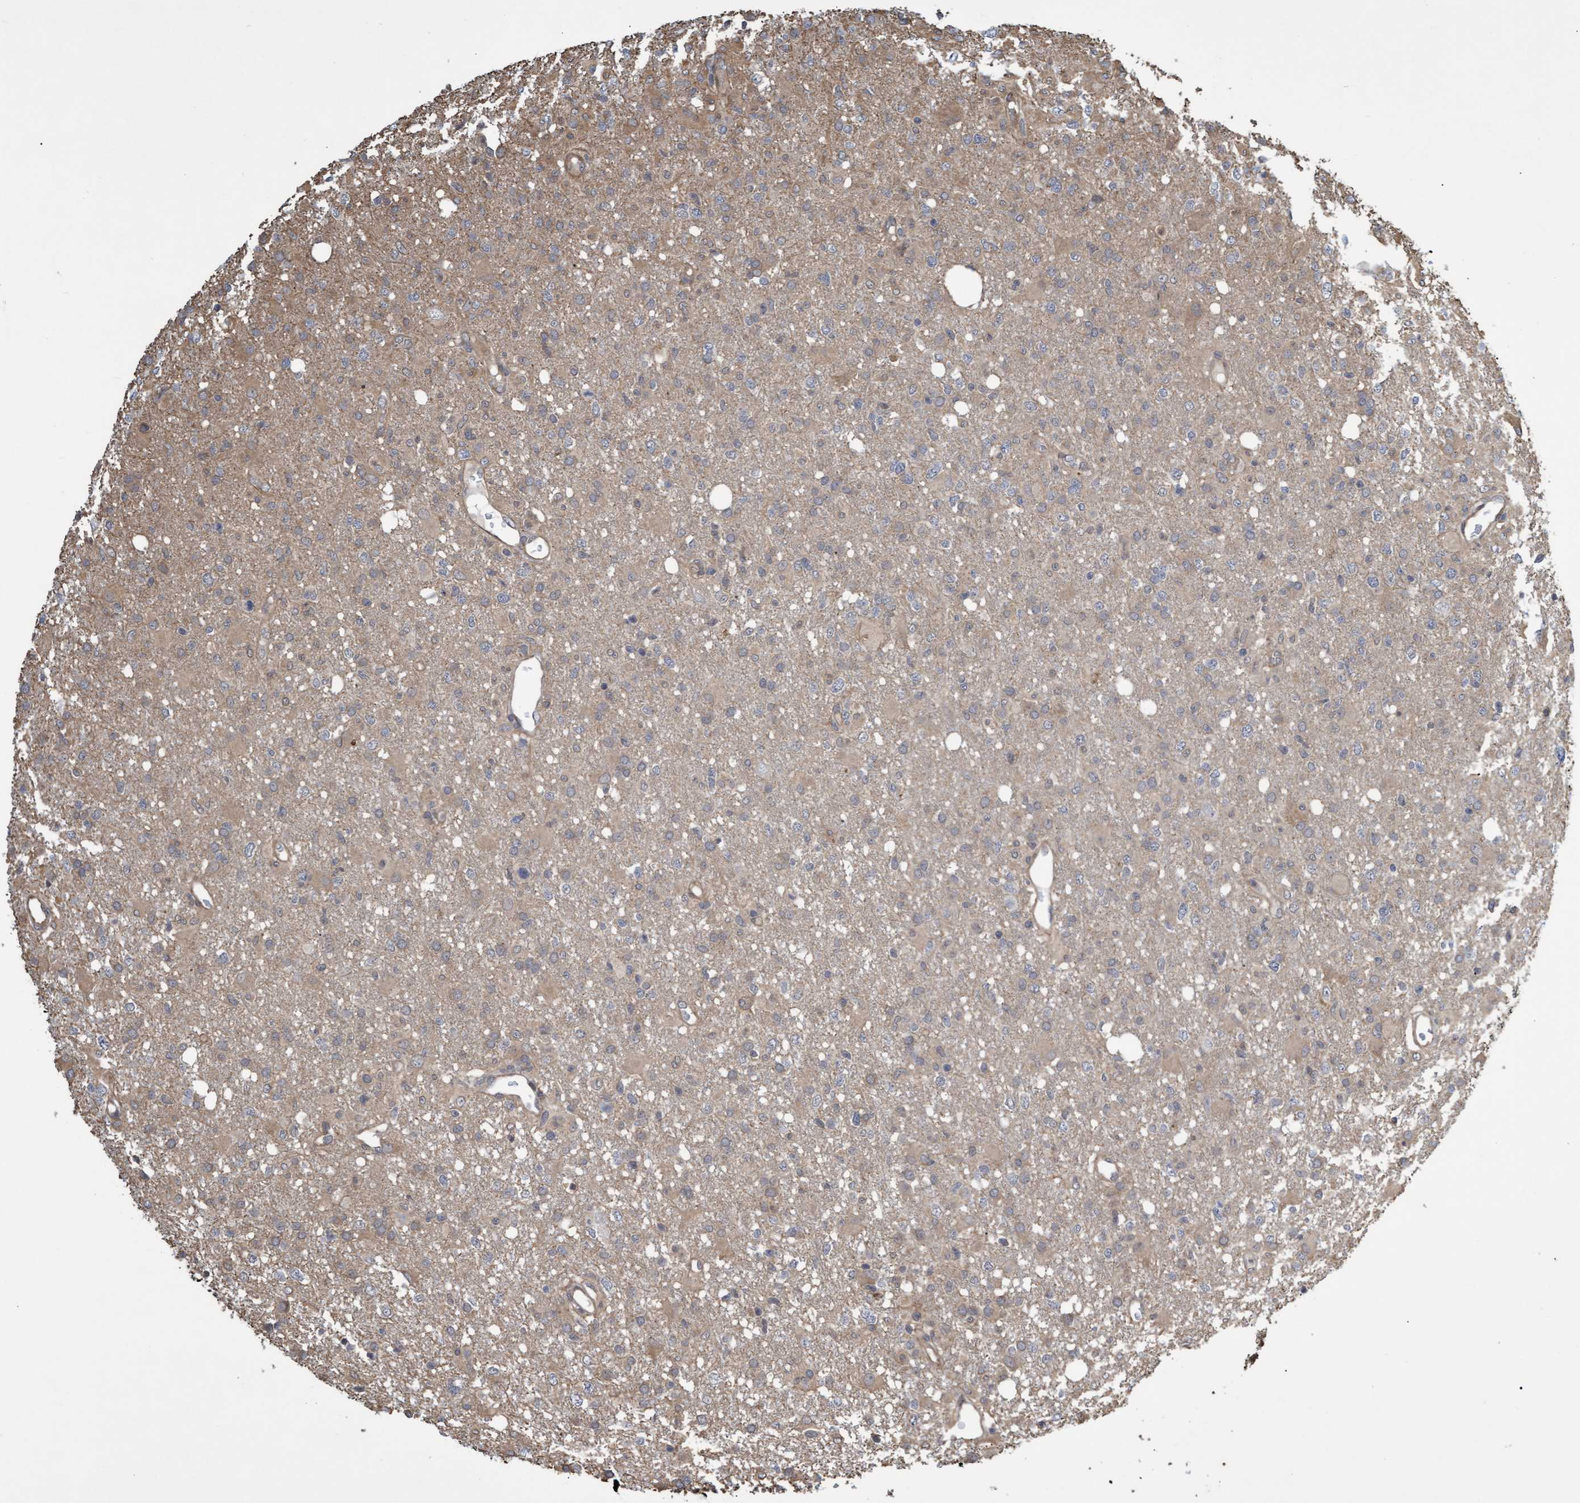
{"staining": {"intensity": "weak", "quantity": "<25%", "location": "cytoplasmic/membranous"}, "tissue": "glioma", "cell_type": "Tumor cells", "image_type": "cancer", "snomed": [{"axis": "morphology", "description": "Glioma, malignant, High grade"}, {"axis": "topography", "description": "Brain"}], "caption": "Human malignant glioma (high-grade) stained for a protein using immunohistochemistry demonstrates no expression in tumor cells.", "gene": "TNFRSF10B", "patient": {"sex": "female", "age": 57}}